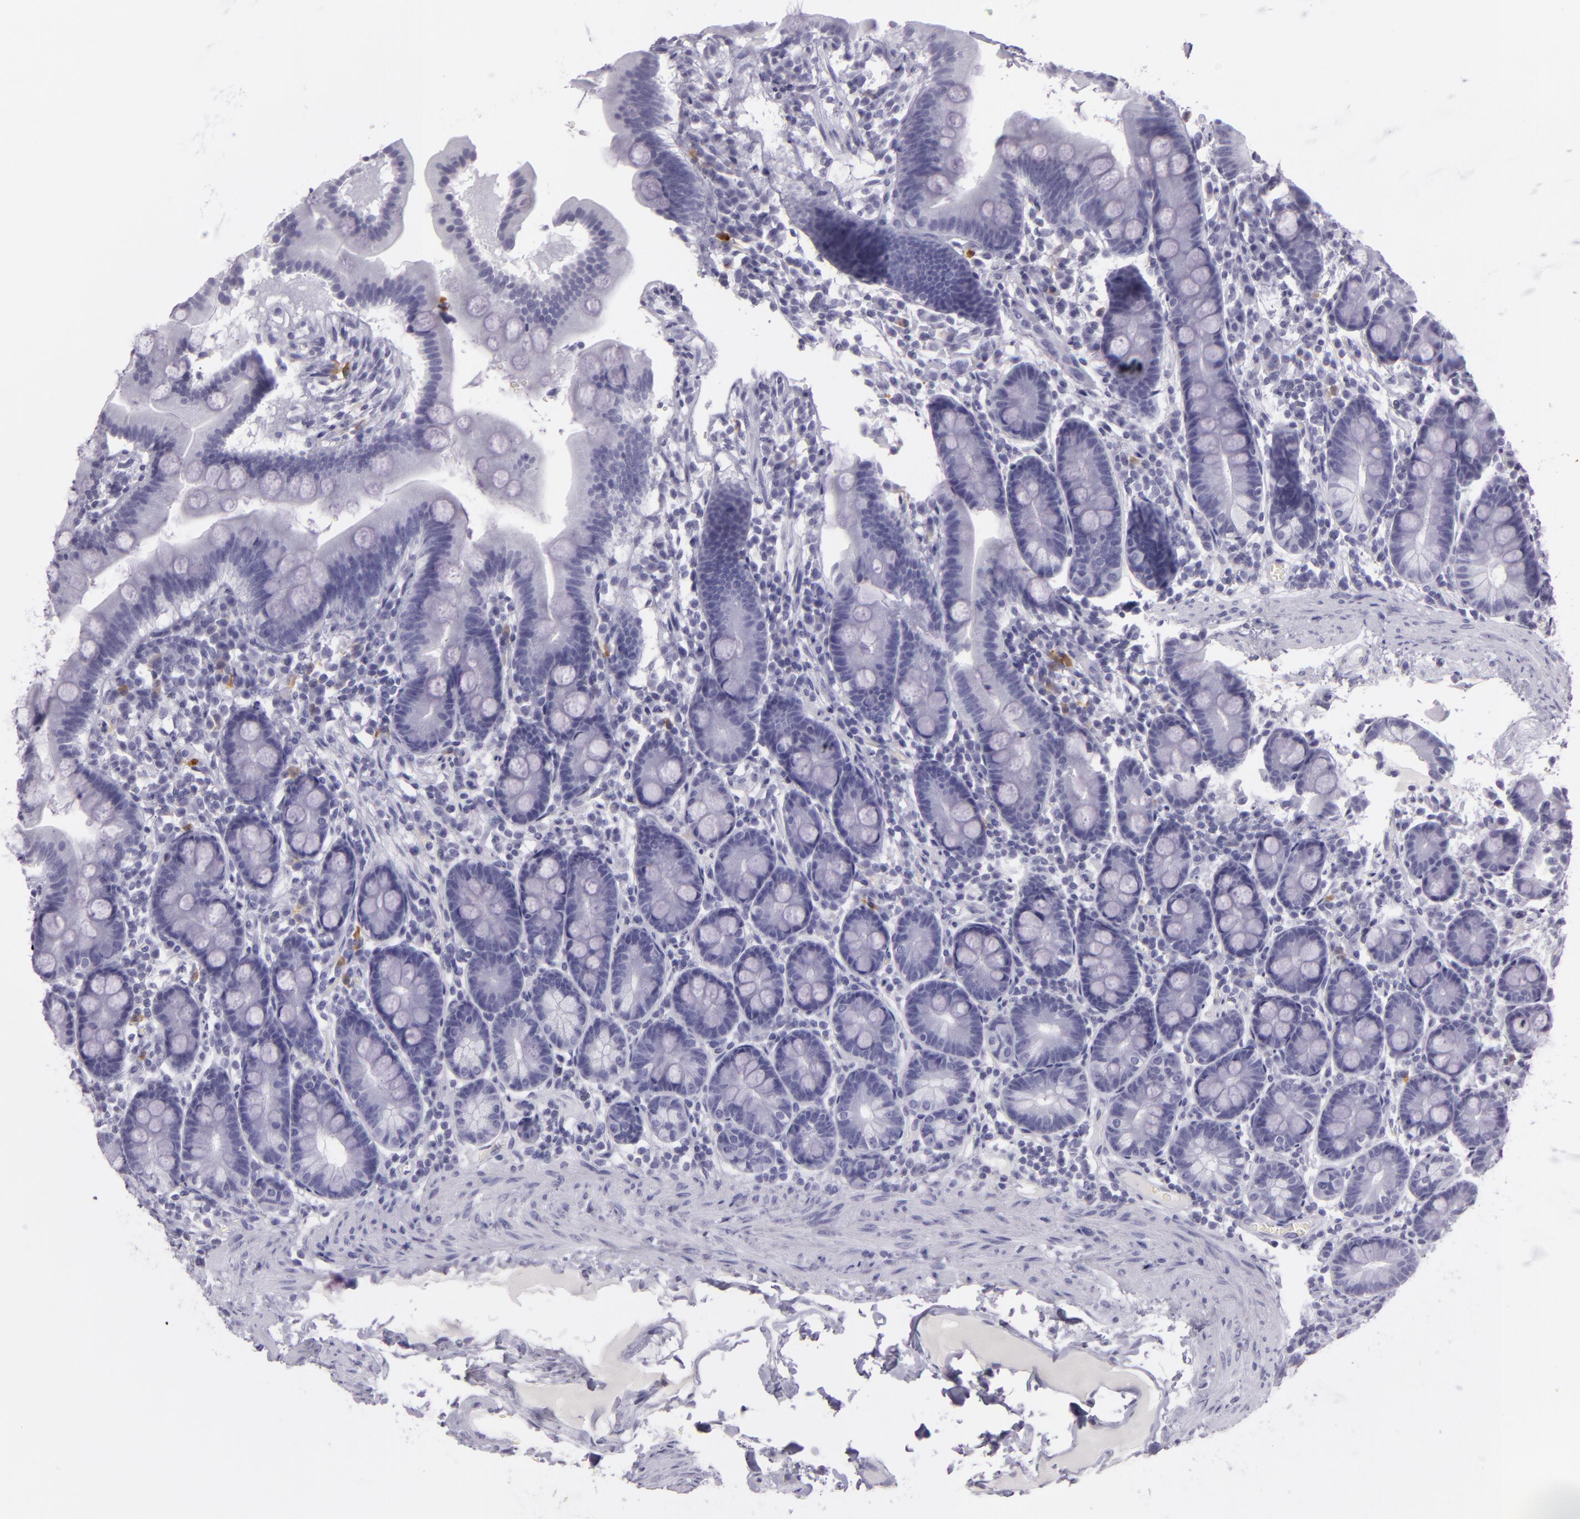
{"staining": {"intensity": "negative", "quantity": "none", "location": "none"}, "tissue": "duodenum", "cell_type": "Glandular cells", "image_type": "normal", "snomed": [{"axis": "morphology", "description": "Normal tissue, NOS"}, {"axis": "topography", "description": "Duodenum"}], "caption": "Immunohistochemistry (IHC) photomicrograph of unremarkable duodenum: human duodenum stained with DAB shows no significant protein staining in glandular cells. (Brightfield microscopy of DAB immunohistochemistry at high magnification).", "gene": "MUC6", "patient": {"sex": "male", "age": 50}}